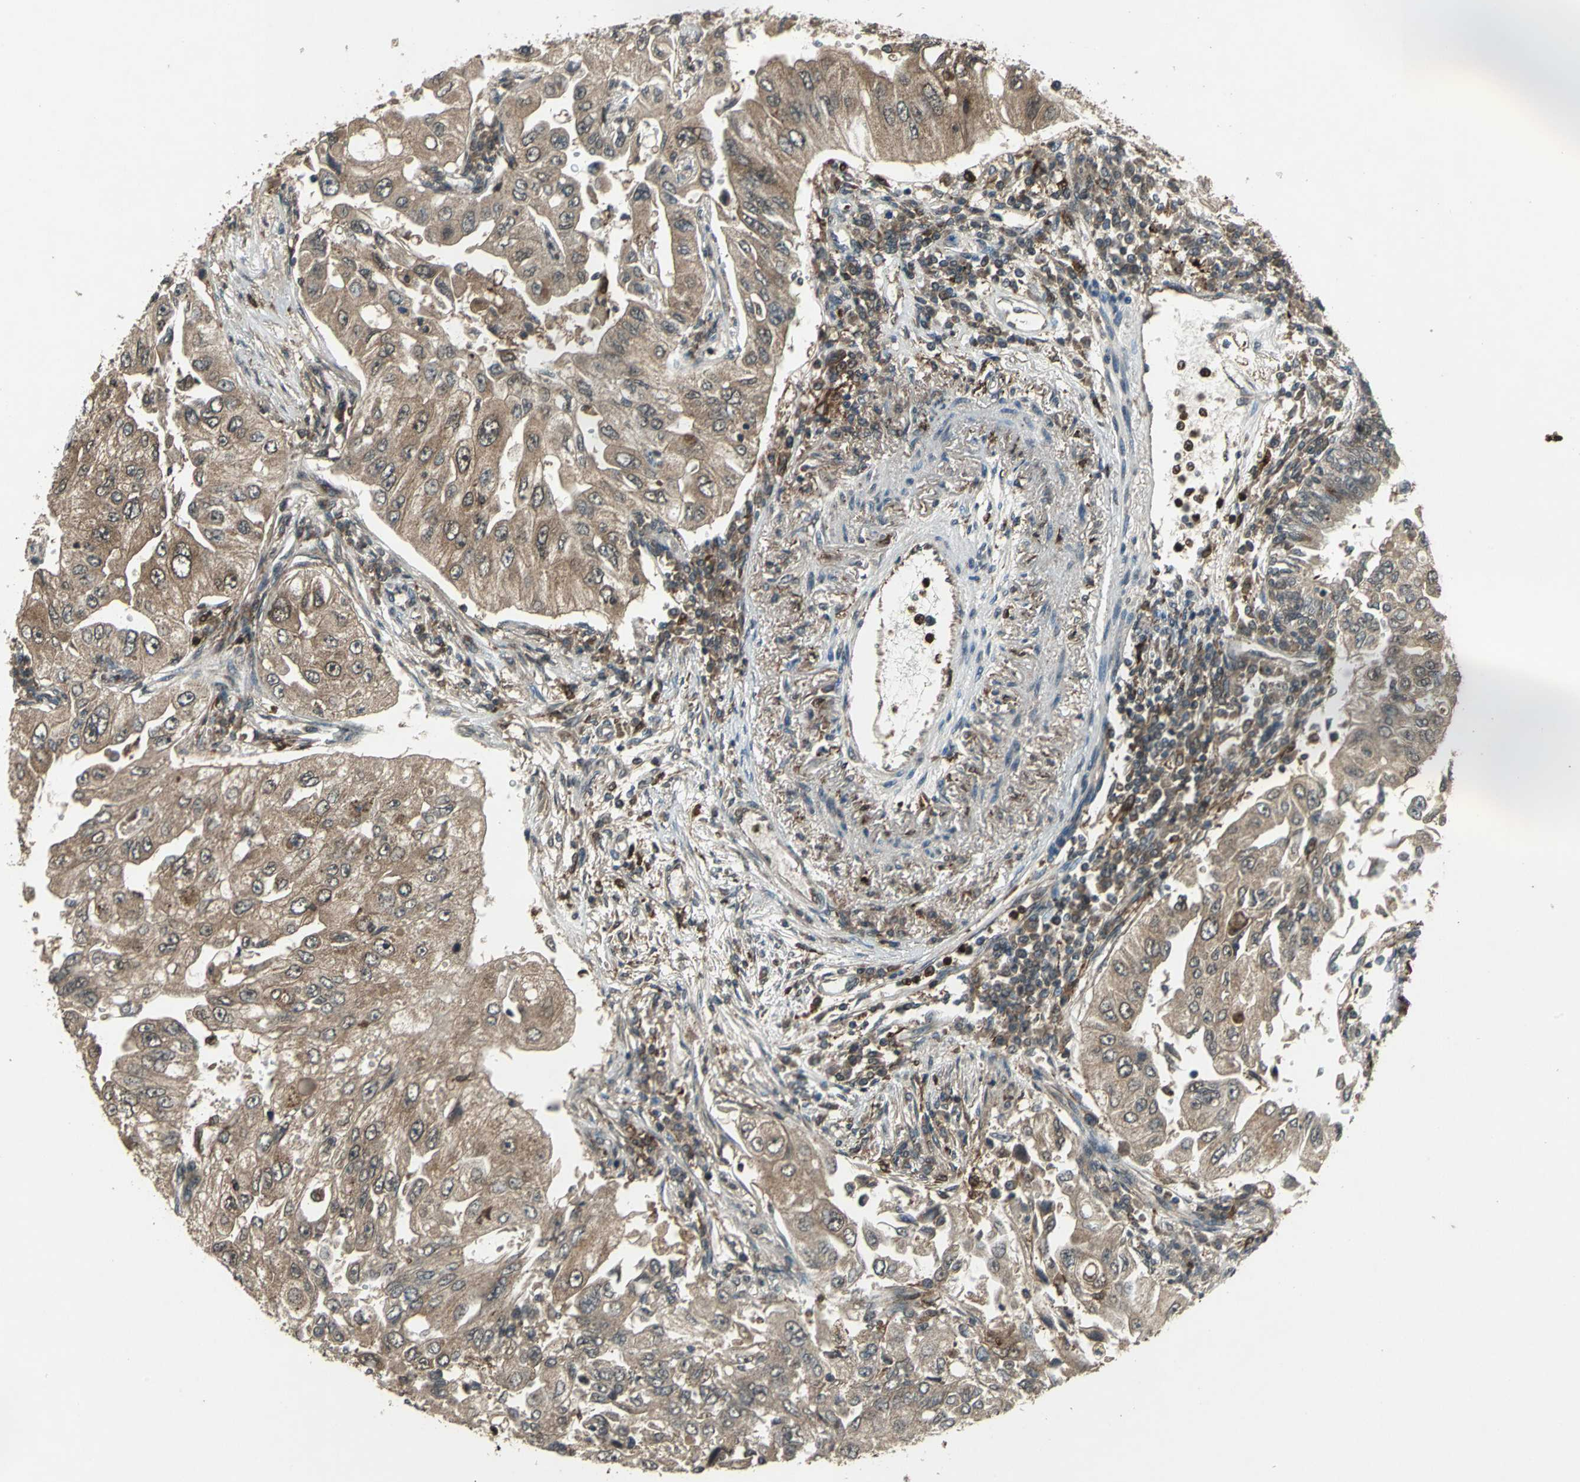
{"staining": {"intensity": "moderate", "quantity": ">75%", "location": "cytoplasmic/membranous"}, "tissue": "lung cancer", "cell_type": "Tumor cells", "image_type": "cancer", "snomed": [{"axis": "morphology", "description": "Adenocarcinoma, NOS"}, {"axis": "topography", "description": "Lung"}], "caption": "Immunohistochemical staining of lung cancer (adenocarcinoma) reveals medium levels of moderate cytoplasmic/membranous protein positivity in about >75% of tumor cells.", "gene": "PYCARD", "patient": {"sex": "male", "age": 84}}